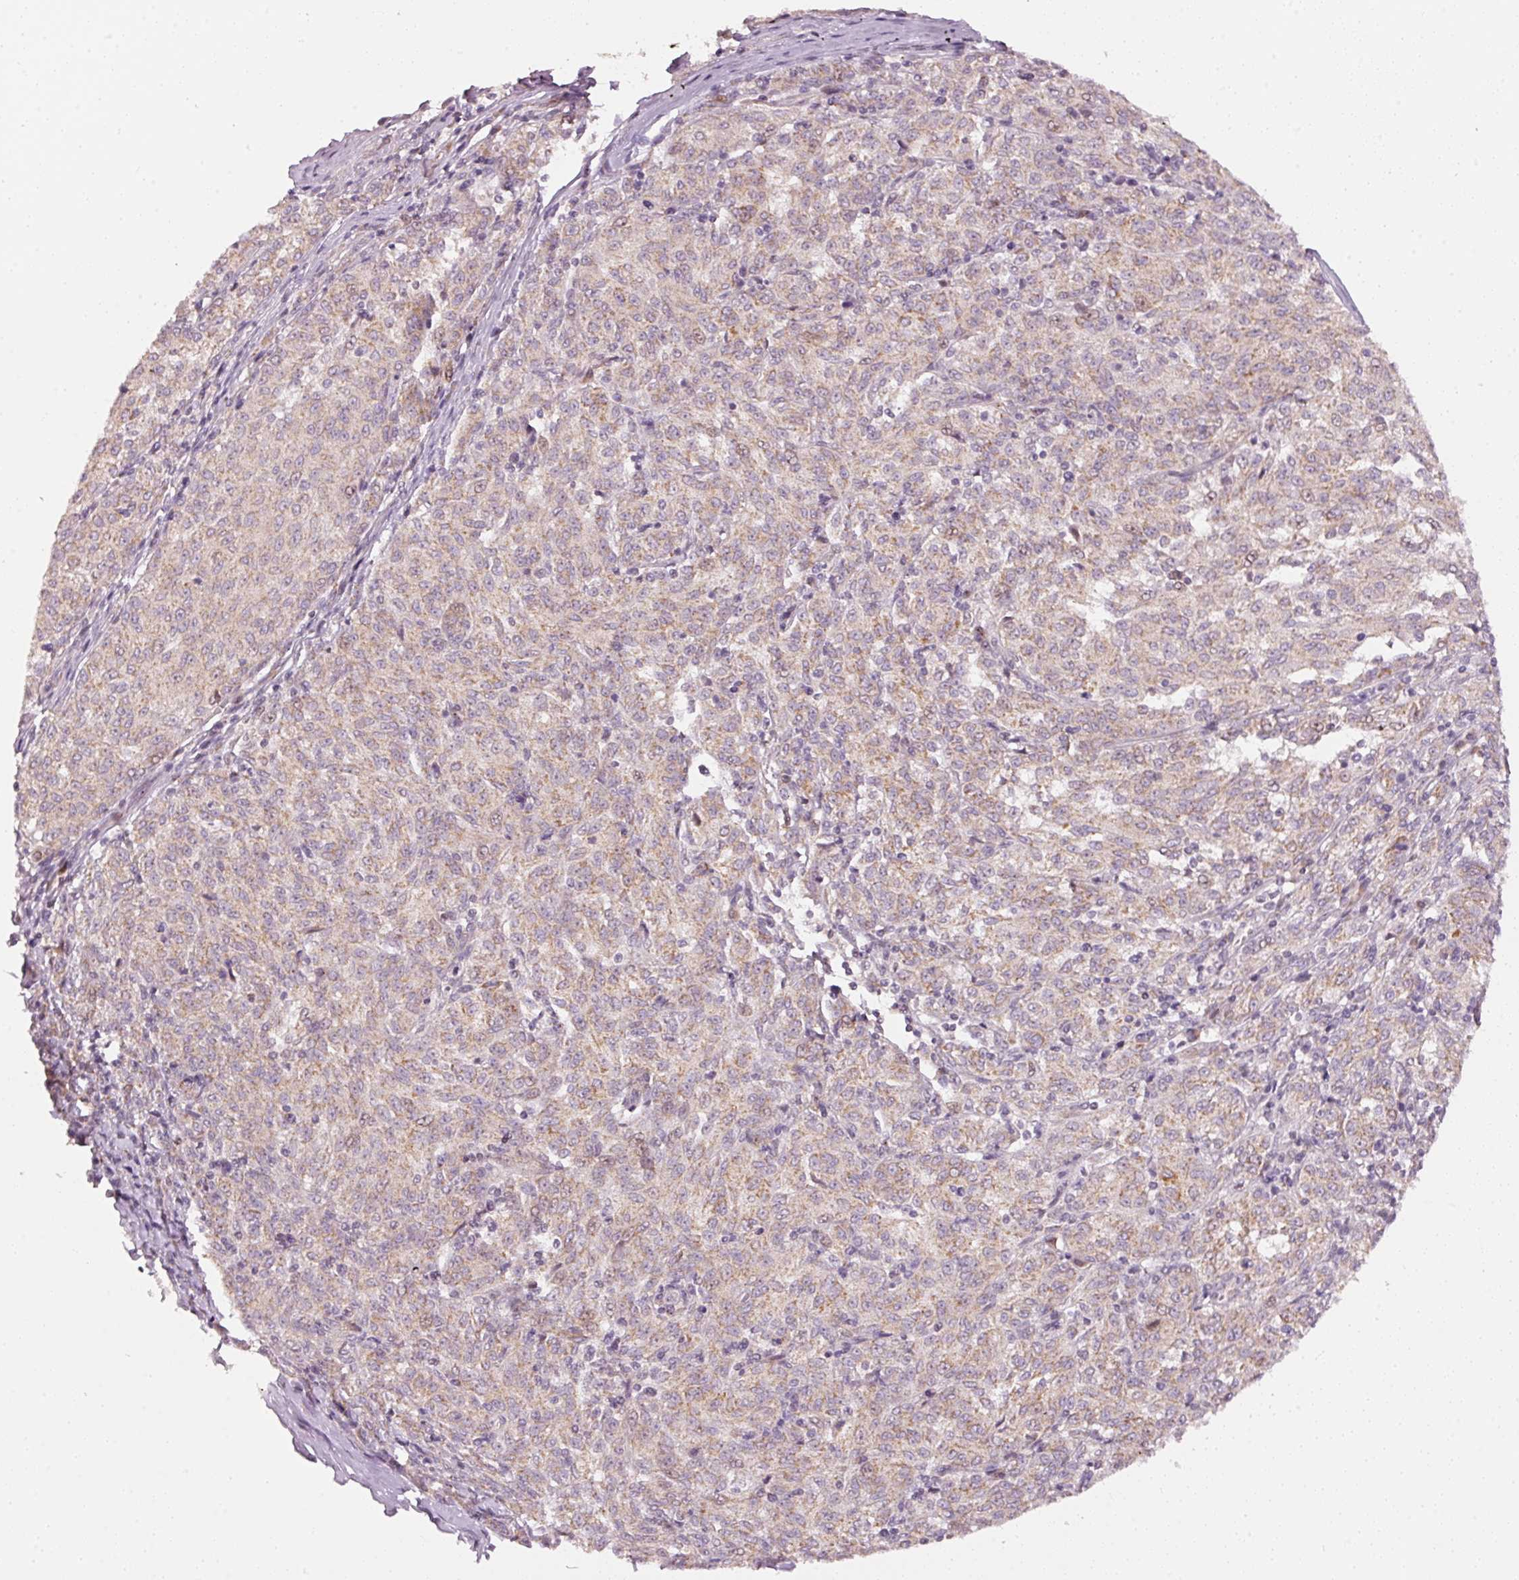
{"staining": {"intensity": "moderate", "quantity": "25%-75%", "location": "cytoplasmic/membranous"}, "tissue": "melanoma", "cell_type": "Tumor cells", "image_type": "cancer", "snomed": [{"axis": "morphology", "description": "Malignant melanoma, NOS"}, {"axis": "topography", "description": "Skin"}], "caption": "Malignant melanoma tissue exhibits moderate cytoplasmic/membranous expression in approximately 25%-75% of tumor cells, visualized by immunohistochemistry.", "gene": "TOB2", "patient": {"sex": "female", "age": 72}}